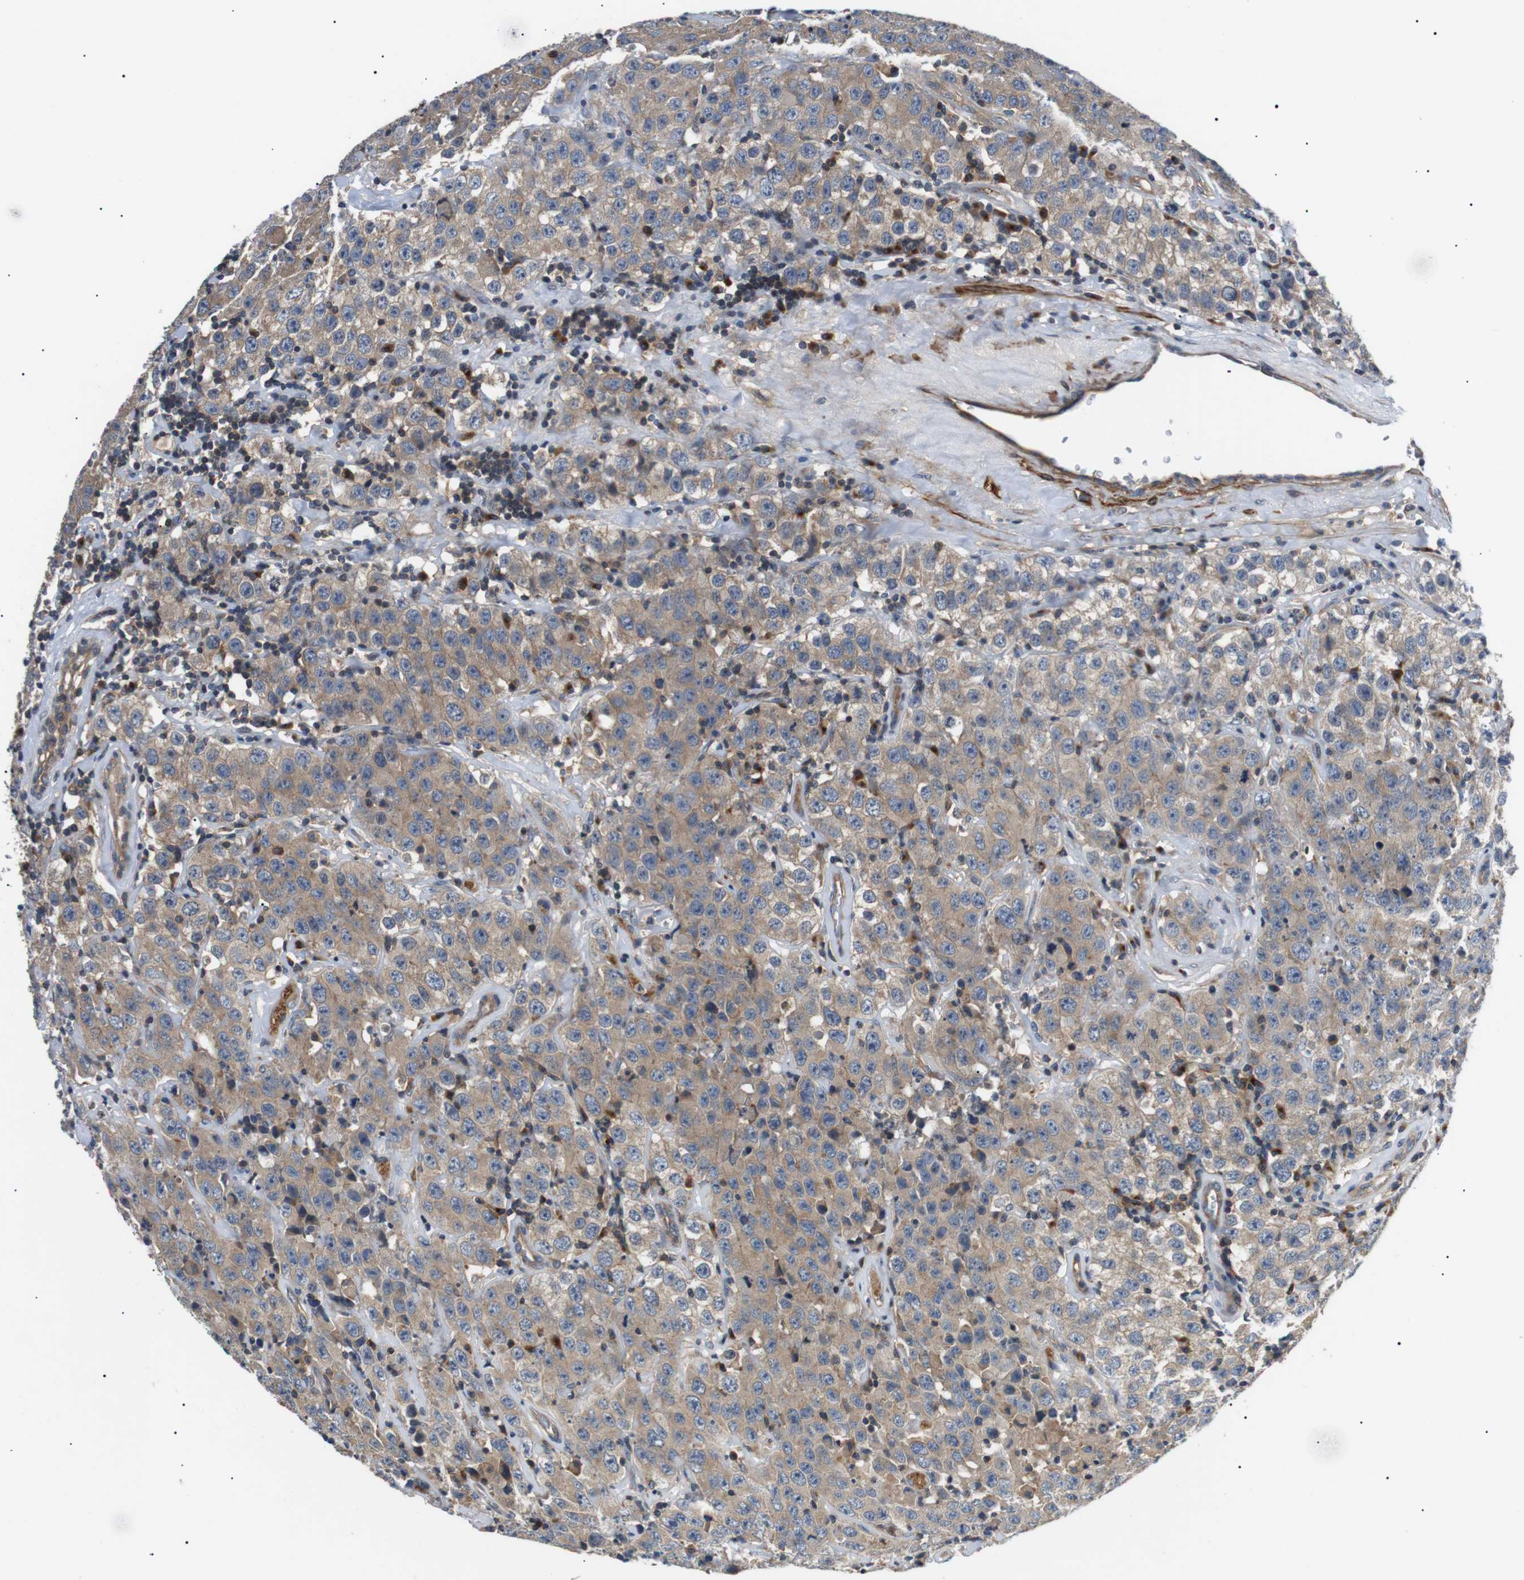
{"staining": {"intensity": "weak", "quantity": ">75%", "location": "cytoplasmic/membranous"}, "tissue": "testis cancer", "cell_type": "Tumor cells", "image_type": "cancer", "snomed": [{"axis": "morphology", "description": "Seminoma, NOS"}, {"axis": "topography", "description": "Testis"}], "caption": "Weak cytoplasmic/membranous positivity is appreciated in approximately >75% of tumor cells in testis seminoma. The staining was performed using DAB (3,3'-diaminobenzidine) to visualize the protein expression in brown, while the nuclei were stained in blue with hematoxylin (Magnification: 20x).", "gene": "DIPK1A", "patient": {"sex": "male", "age": 52}}